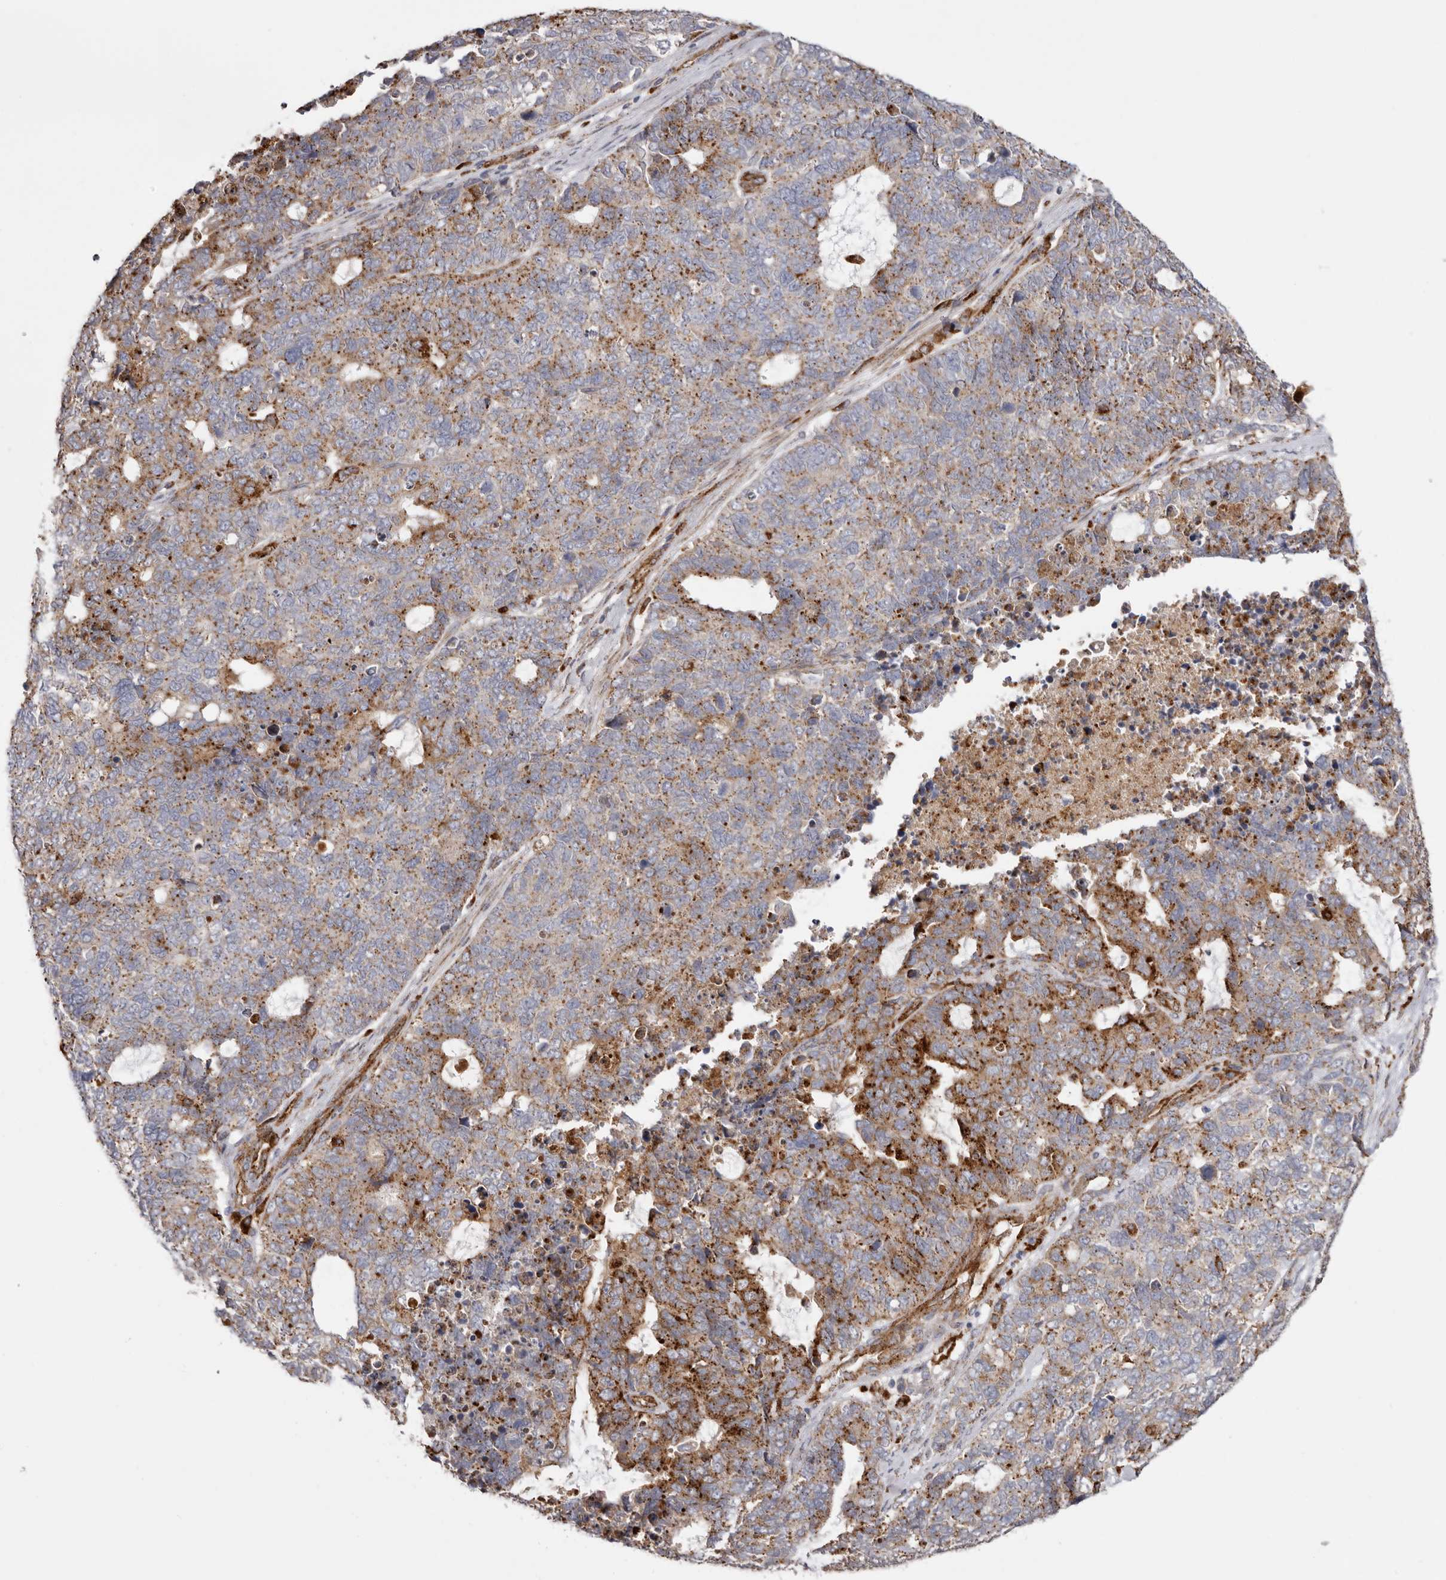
{"staining": {"intensity": "moderate", "quantity": "25%-75%", "location": "cytoplasmic/membranous"}, "tissue": "cervical cancer", "cell_type": "Tumor cells", "image_type": "cancer", "snomed": [{"axis": "morphology", "description": "Squamous cell carcinoma, NOS"}, {"axis": "topography", "description": "Cervix"}], "caption": "Immunohistochemistry staining of cervical cancer (squamous cell carcinoma), which shows medium levels of moderate cytoplasmic/membranous positivity in about 25%-75% of tumor cells indicating moderate cytoplasmic/membranous protein positivity. The staining was performed using DAB (3,3'-diaminobenzidine) (brown) for protein detection and nuclei were counterstained in hematoxylin (blue).", "gene": "GRN", "patient": {"sex": "female", "age": 63}}